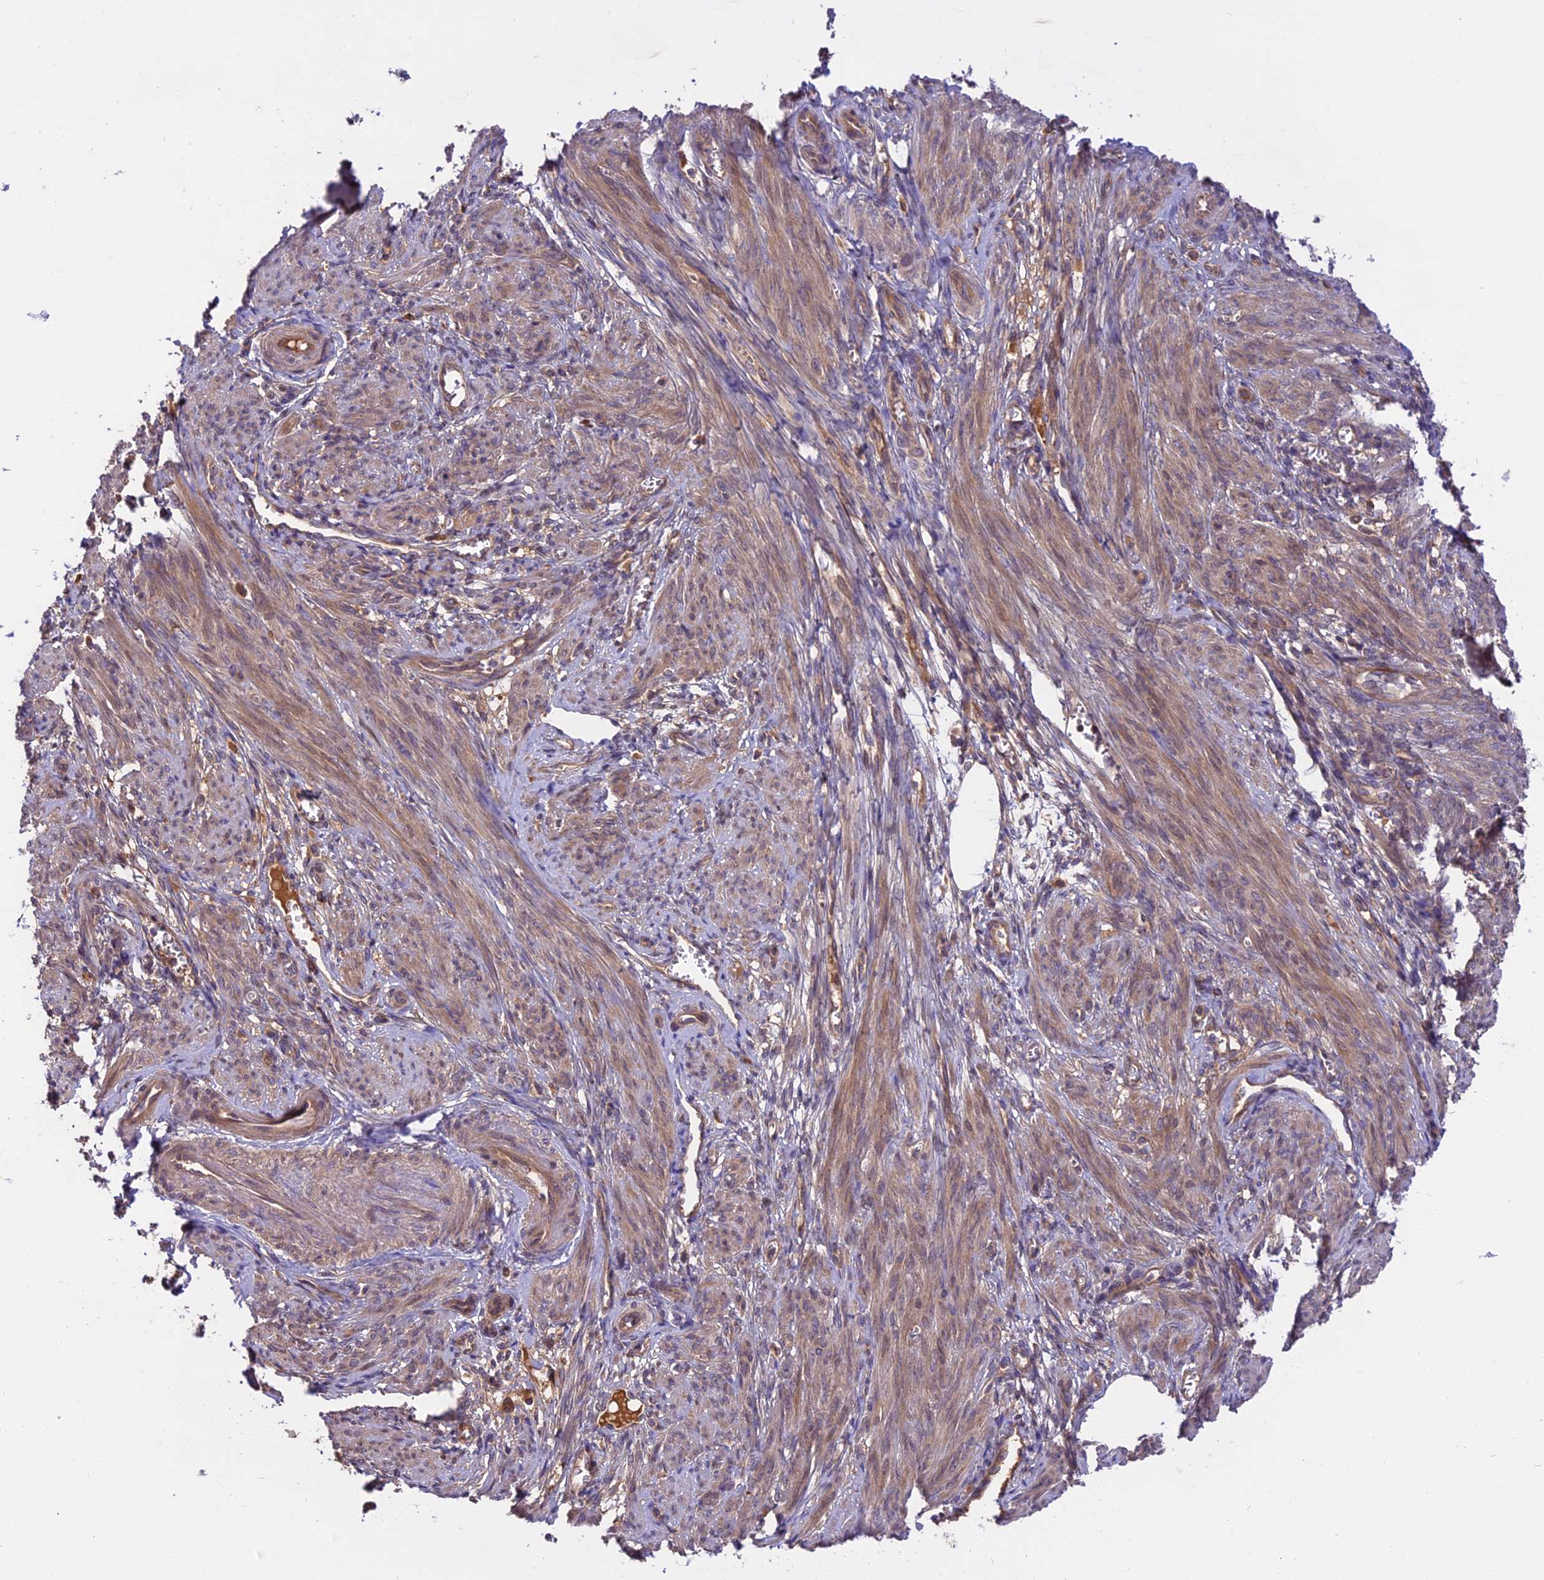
{"staining": {"intensity": "moderate", "quantity": ">75%", "location": "cytoplasmic/membranous"}, "tissue": "smooth muscle", "cell_type": "Smooth muscle cells", "image_type": "normal", "snomed": [{"axis": "morphology", "description": "Normal tissue, NOS"}, {"axis": "topography", "description": "Smooth muscle"}], "caption": "Smooth muscle was stained to show a protein in brown. There is medium levels of moderate cytoplasmic/membranous positivity in about >75% of smooth muscle cells.", "gene": "SETD6", "patient": {"sex": "female", "age": 39}}